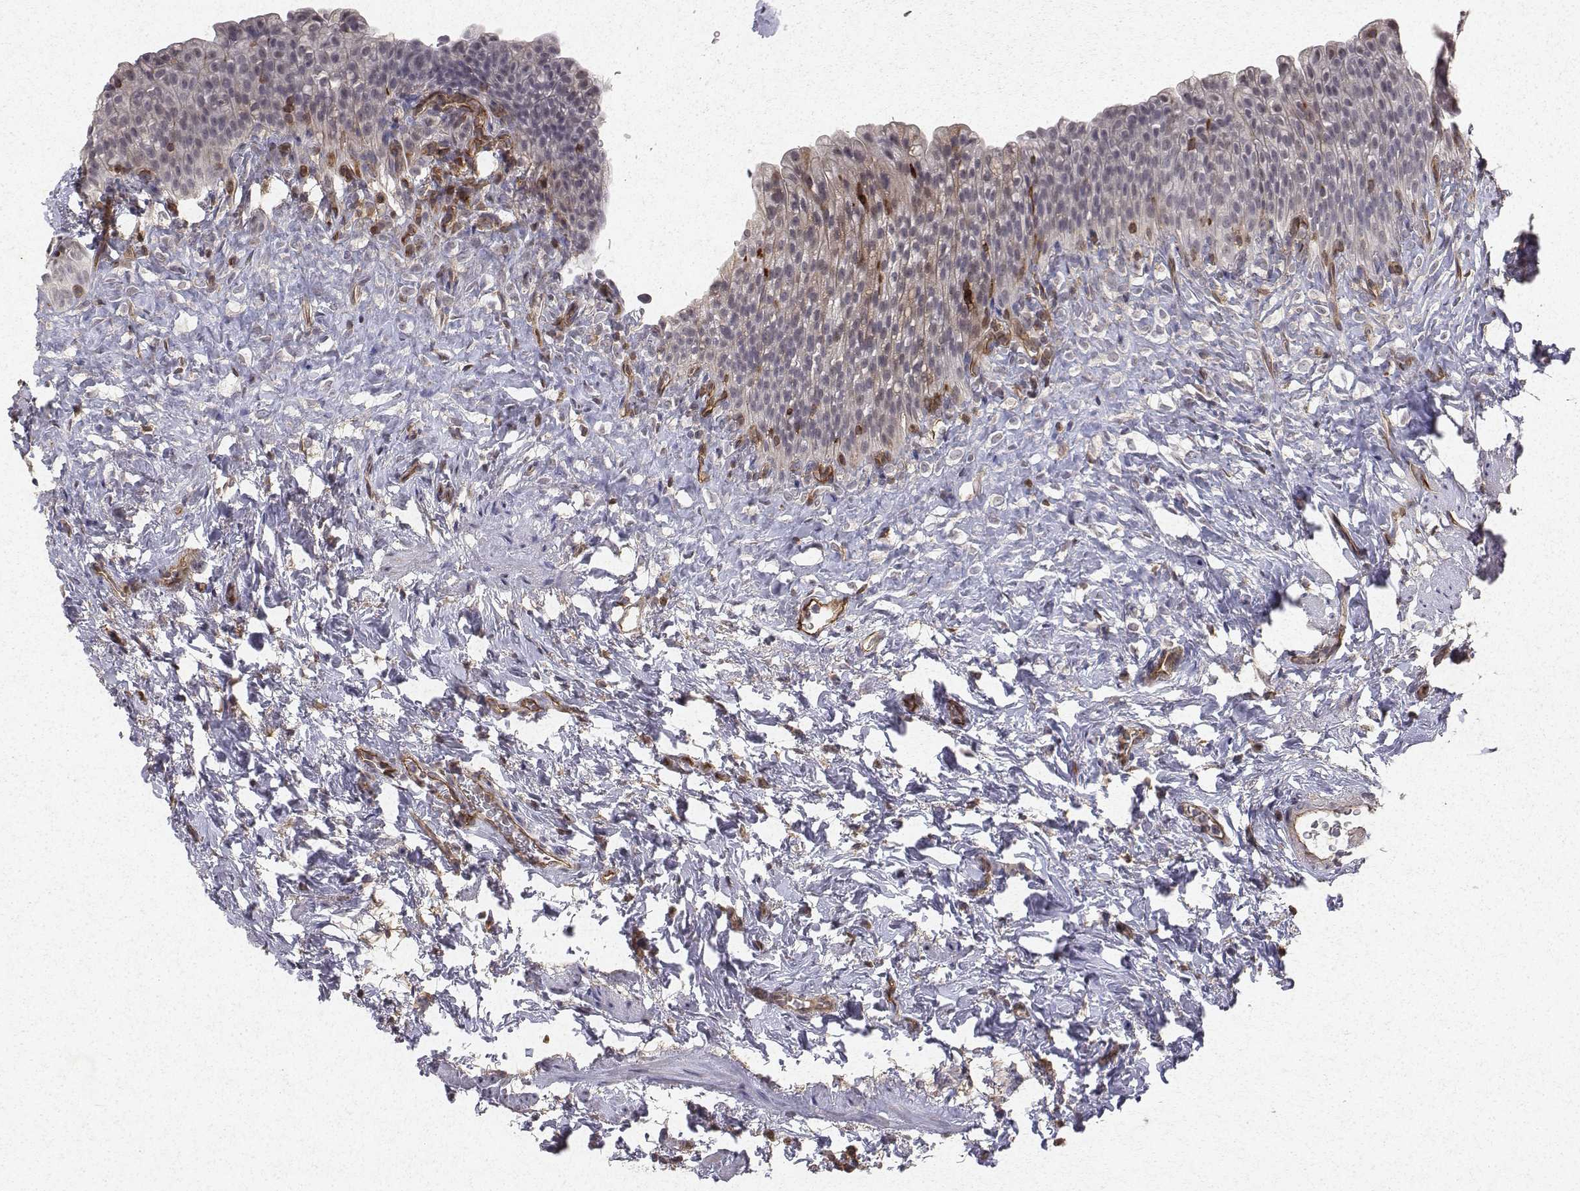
{"staining": {"intensity": "weak", "quantity": "<25%", "location": "cytoplasmic/membranous"}, "tissue": "urinary bladder", "cell_type": "Urothelial cells", "image_type": "normal", "snomed": [{"axis": "morphology", "description": "Normal tissue, NOS"}, {"axis": "topography", "description": "Urinary bladder"}], "caption": "This is an immunohistochemistry image of unremarkable human urinary bladder. There is no staining in urothelial cells.", "gene": "PTPRG", "patient": {"sex": "male", "age": 76}}